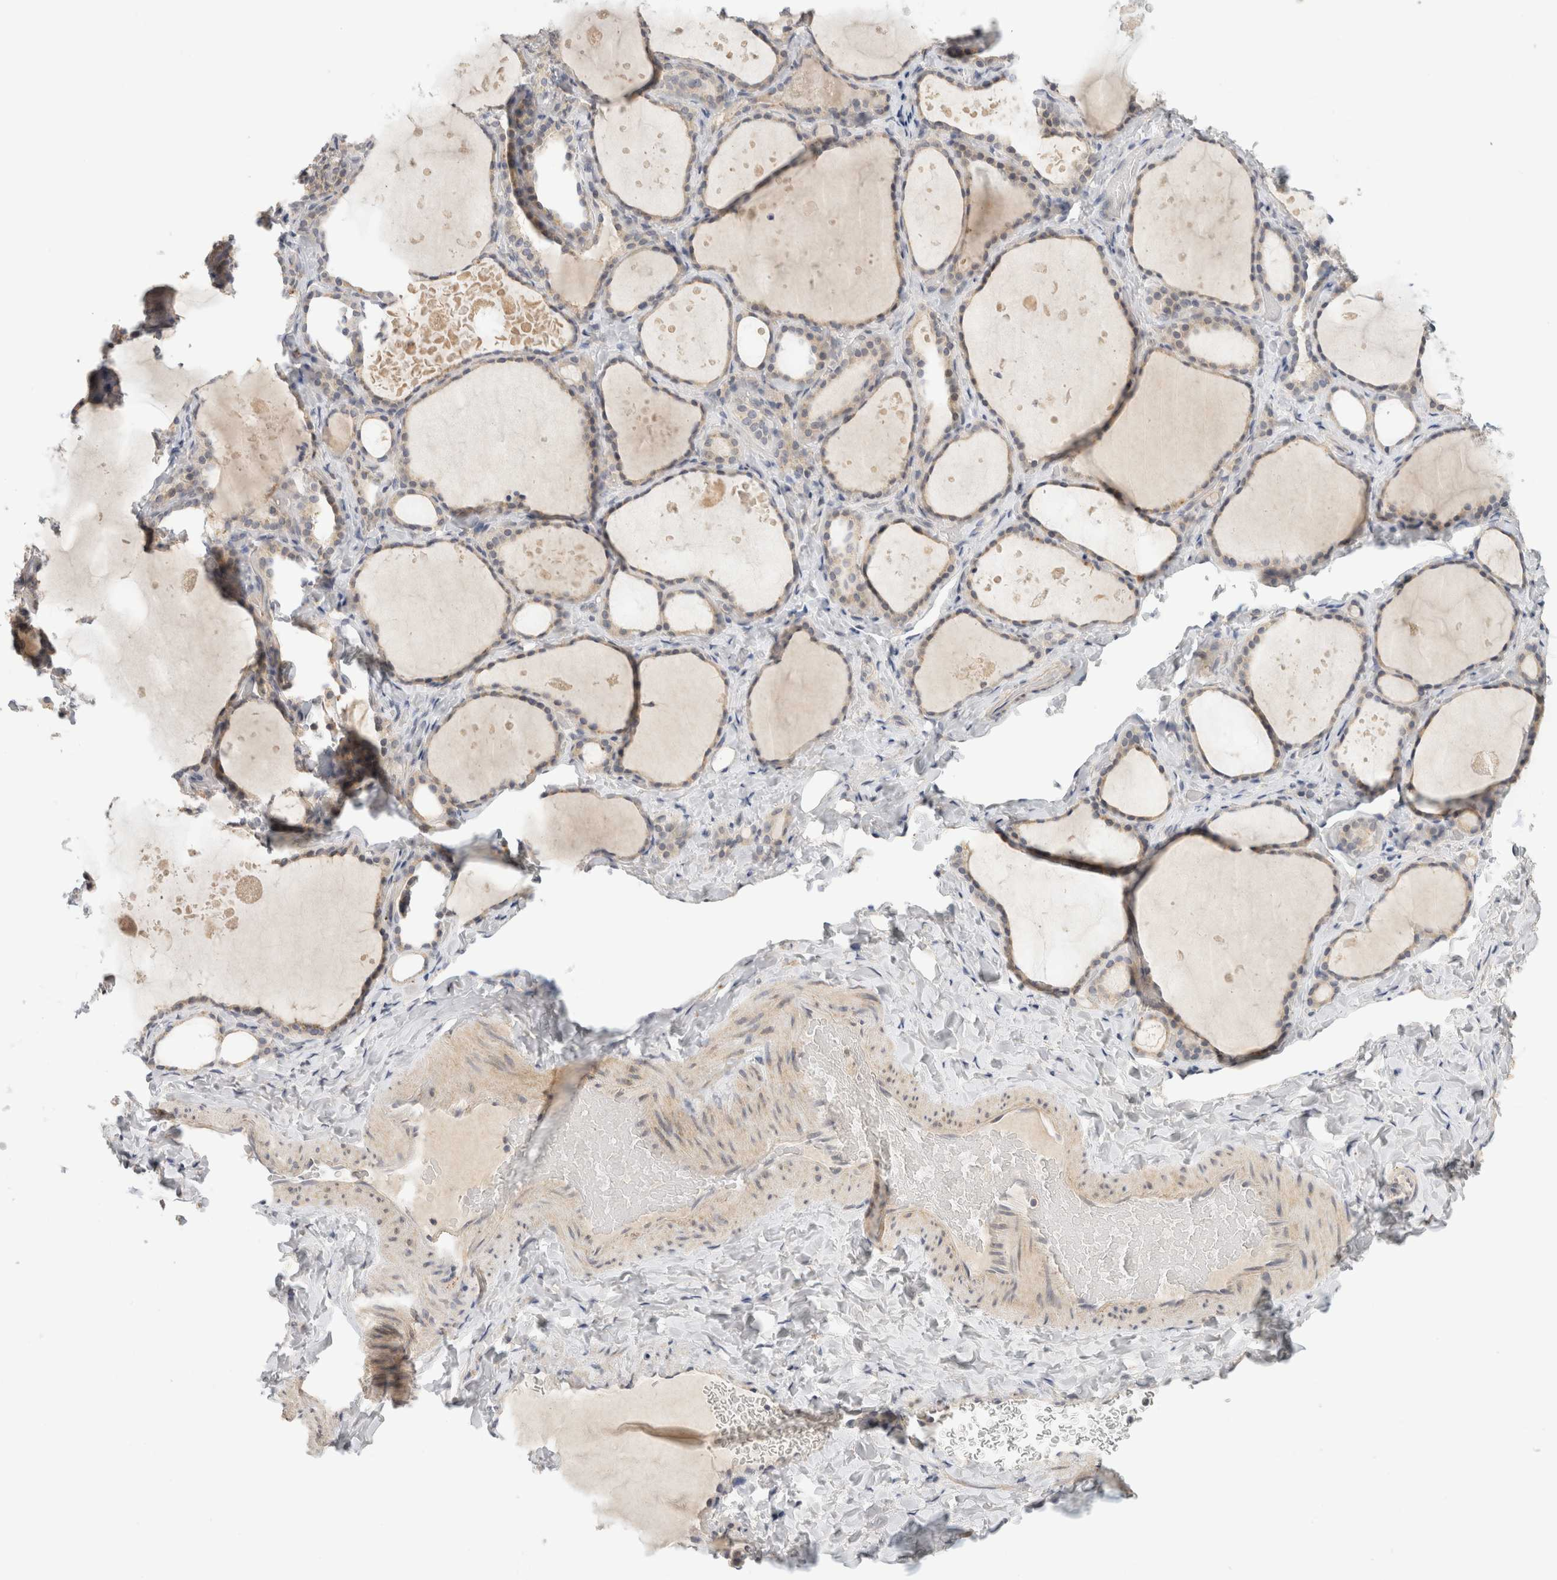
{"staining": {"intensity": "weak", "quantity": "25%-75%", "location": "cytoplasmic/membranous"}, "tissue": "thyroid gland", "cell_type": "Glandular cells", "image_type": "normal", "snomed": [{"axis": "morphology", "description": "Normal tissue, NOS"}, {"axis": "topography", "description": "Thyroid gland"}], "caption": "Benign thyroid gland reveals weak cytoplasmic/membranous expression in approximately 25%-75% of glandular cells, visualized by immunohistochemistry.", "gene": "CHRM4", "patient": {"sex": "female", "age": 44}}